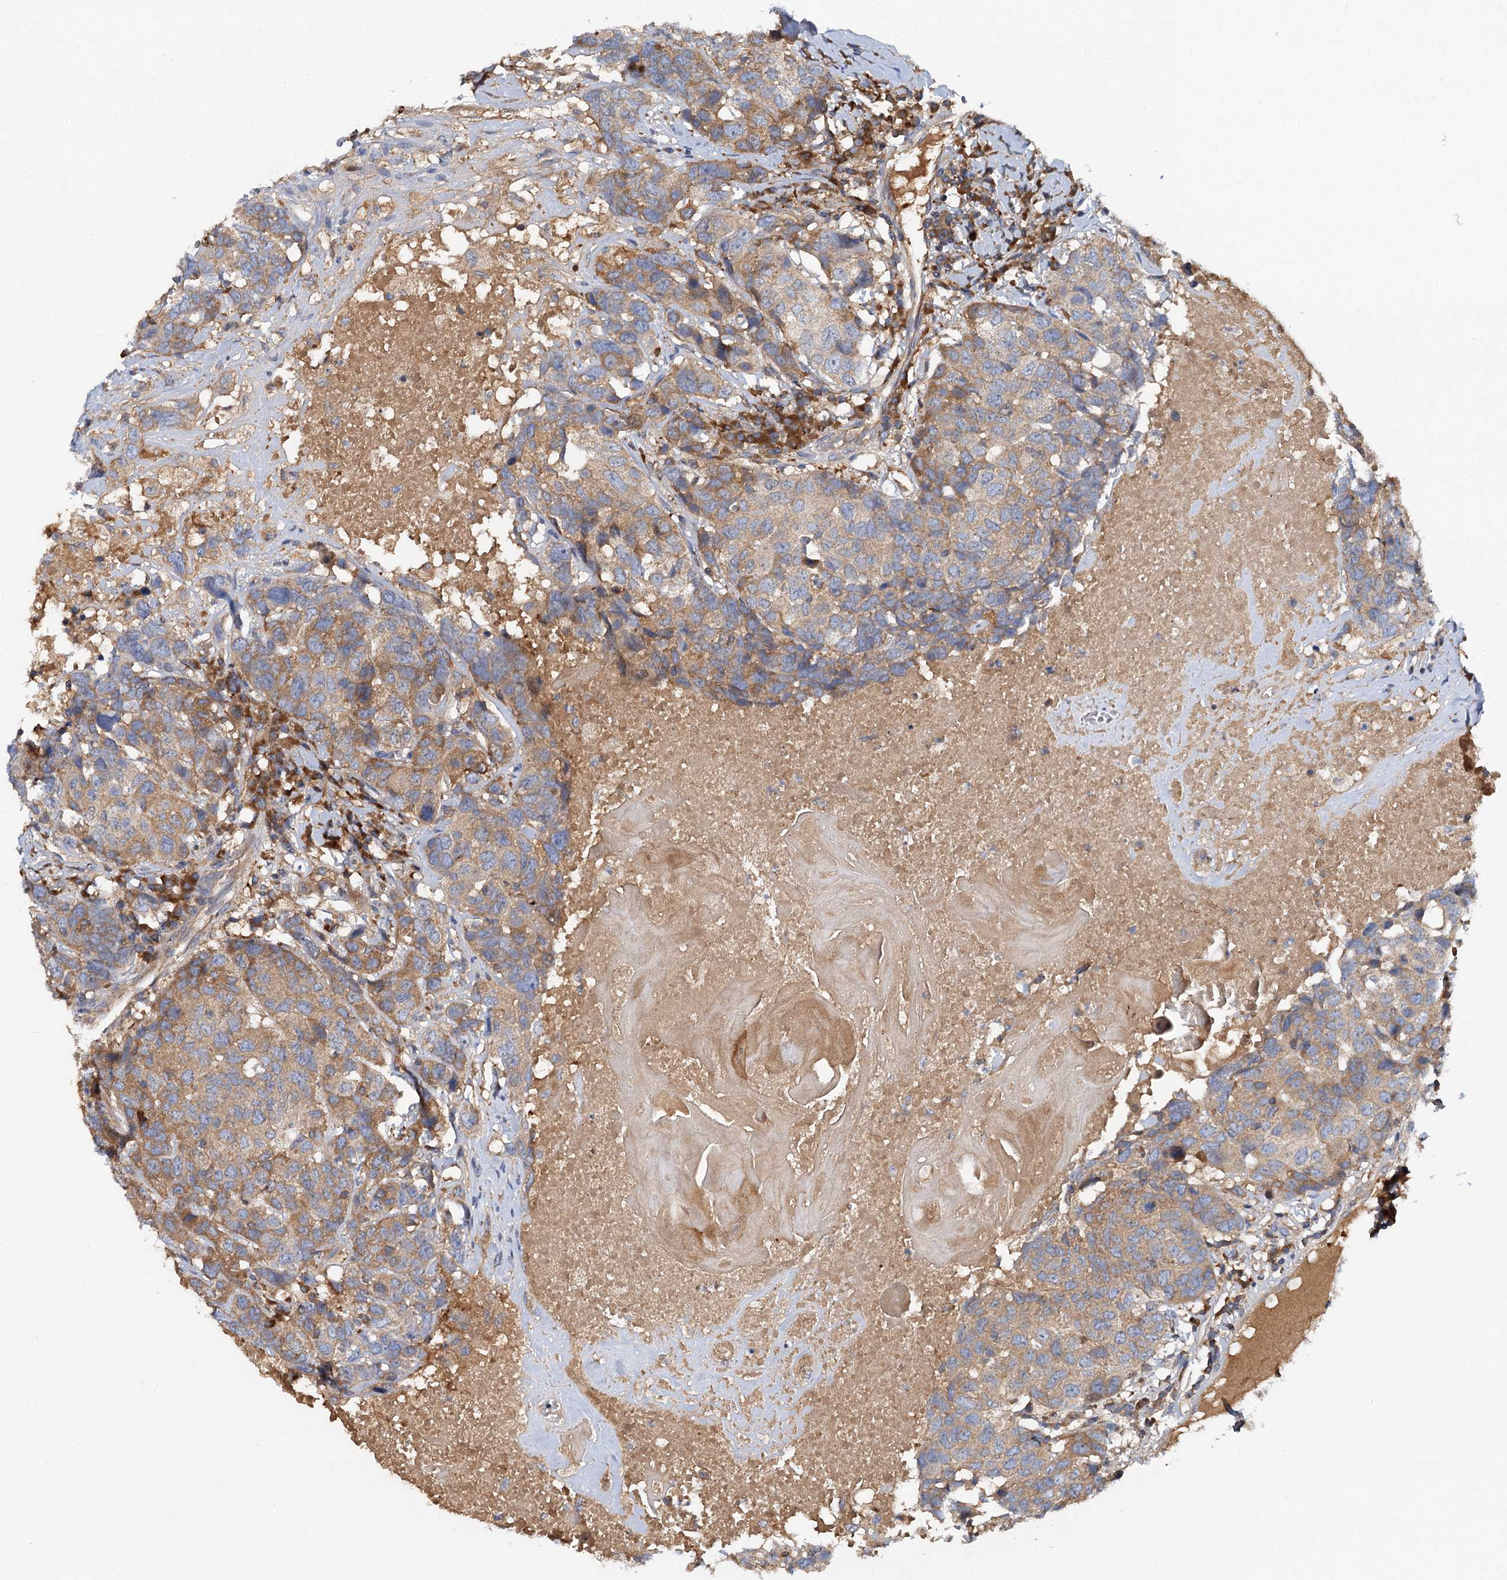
{"staining": {"intensity": "moderate", "quantity": ">75%", "location": "cytoplasmic/membranous"}, "tissue": "head and neck cancer", "cell_type": "Tumor cells", "image_type": "cancer", "snomed": [{"axis": "morphology", "description": "Squamous cell carcinoma, NOS"}, {"axis": "topography", "description": "Head-Neck"}], "caption": "DAB immunohistochemical staining of squamous cell carcinoma (head and neck) exhibits moderate cytoplasmic/membranous protein expression in approximately >75% of tumor cells.", "gene": "ALKBH7", "patient": {"sex": "male", "age": 66}}